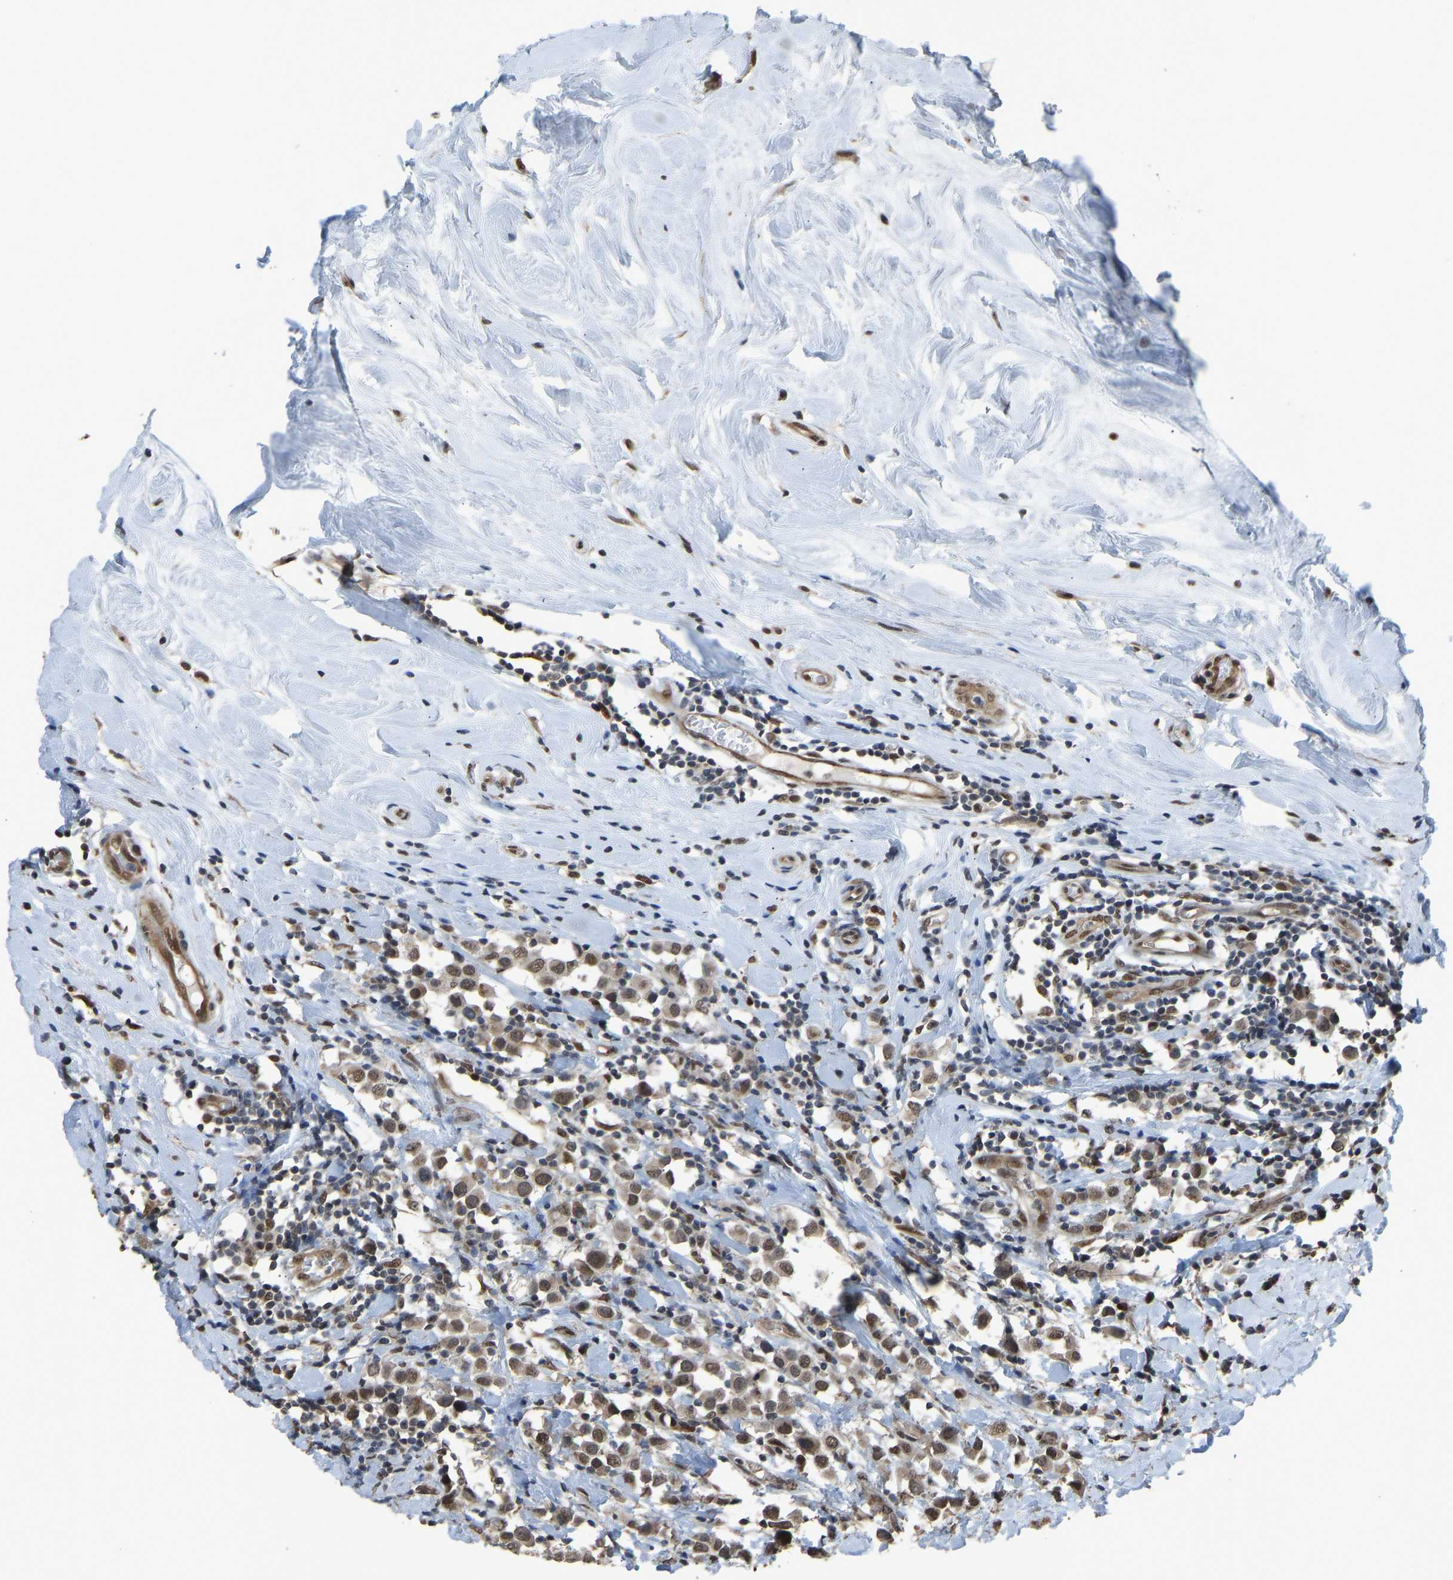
{"staining": {"intensity": "moderate", "quantity": ">75%", "location": "nuclear"}, "tissue": "breast cancer", "cell_type": "Tumor cells", "image_type": "cancer", "snomed": [{"axis": "morphology", "description": "Duct carcinoma"}, {"axis": "topography", "description": "Breast"}], "caption": "A medium amount of moderate nuclear staining is identified in about >75% of tumor cells in breast intraductal carcinoma tissue.", "gene": "KPNA6", "patient": {"sex": "female", "age": 61}}